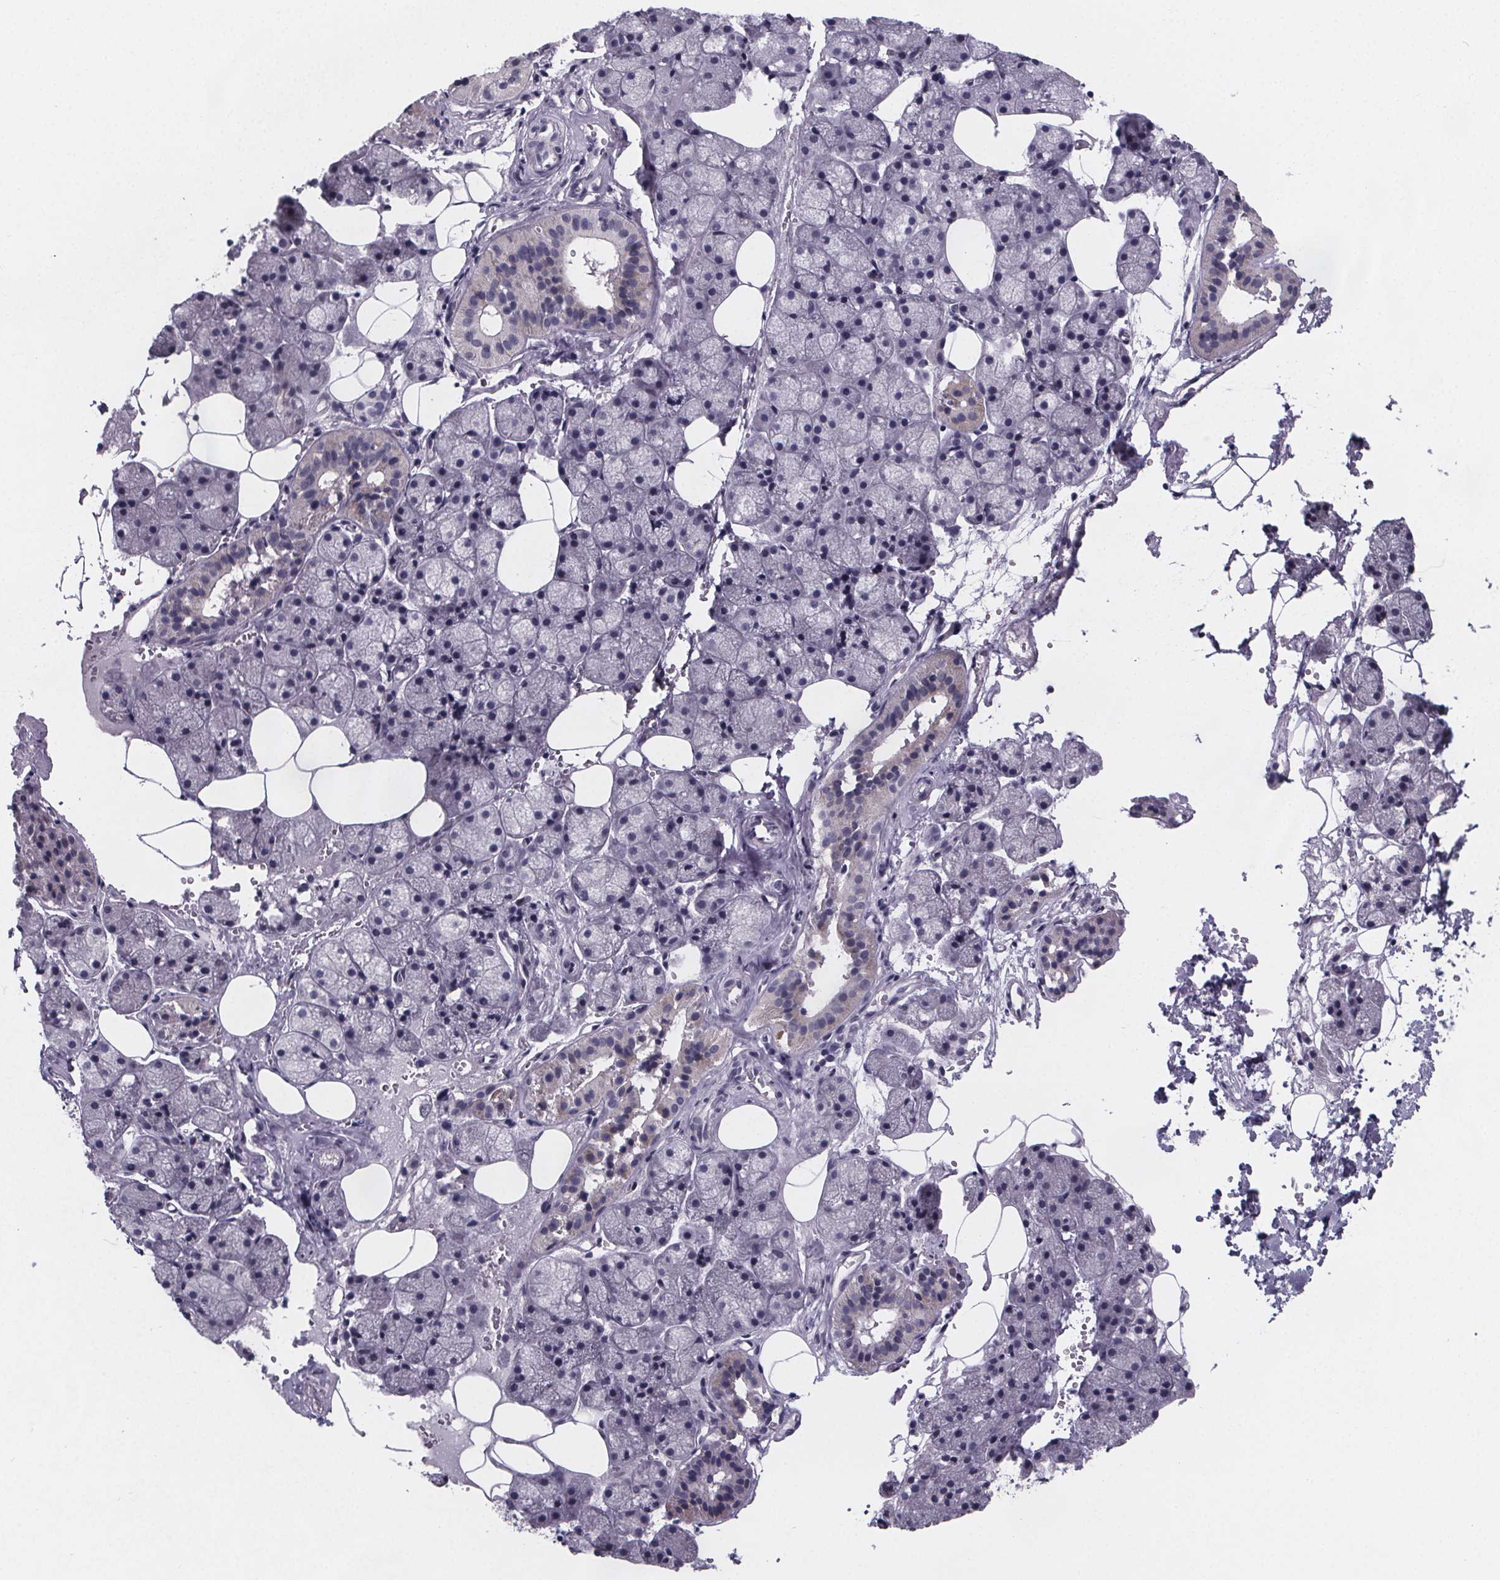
{"staining": {"intensity": "negative", "quantity": "none", "location": "none"}, "tissue": "salivary gland", "cell_type": "Glandular cells", "image_type": "normal", "snomed": [{"axis": "morphology", "description": "Normal tissue, NOS"}, {"axis": "topography", "description": "Salivary gland"}], "caption": "Immunohistochemical staining of unremarkable human salivary gland reveals no significant positivity in glandular cells. The staining is performed using DAB (3,3'-diaminobenzidine) brown chromogen with nuclei counter-stained in using hematoxylin.", "gene": "PAH", "patient": {"sex": "male", "age": 38}}